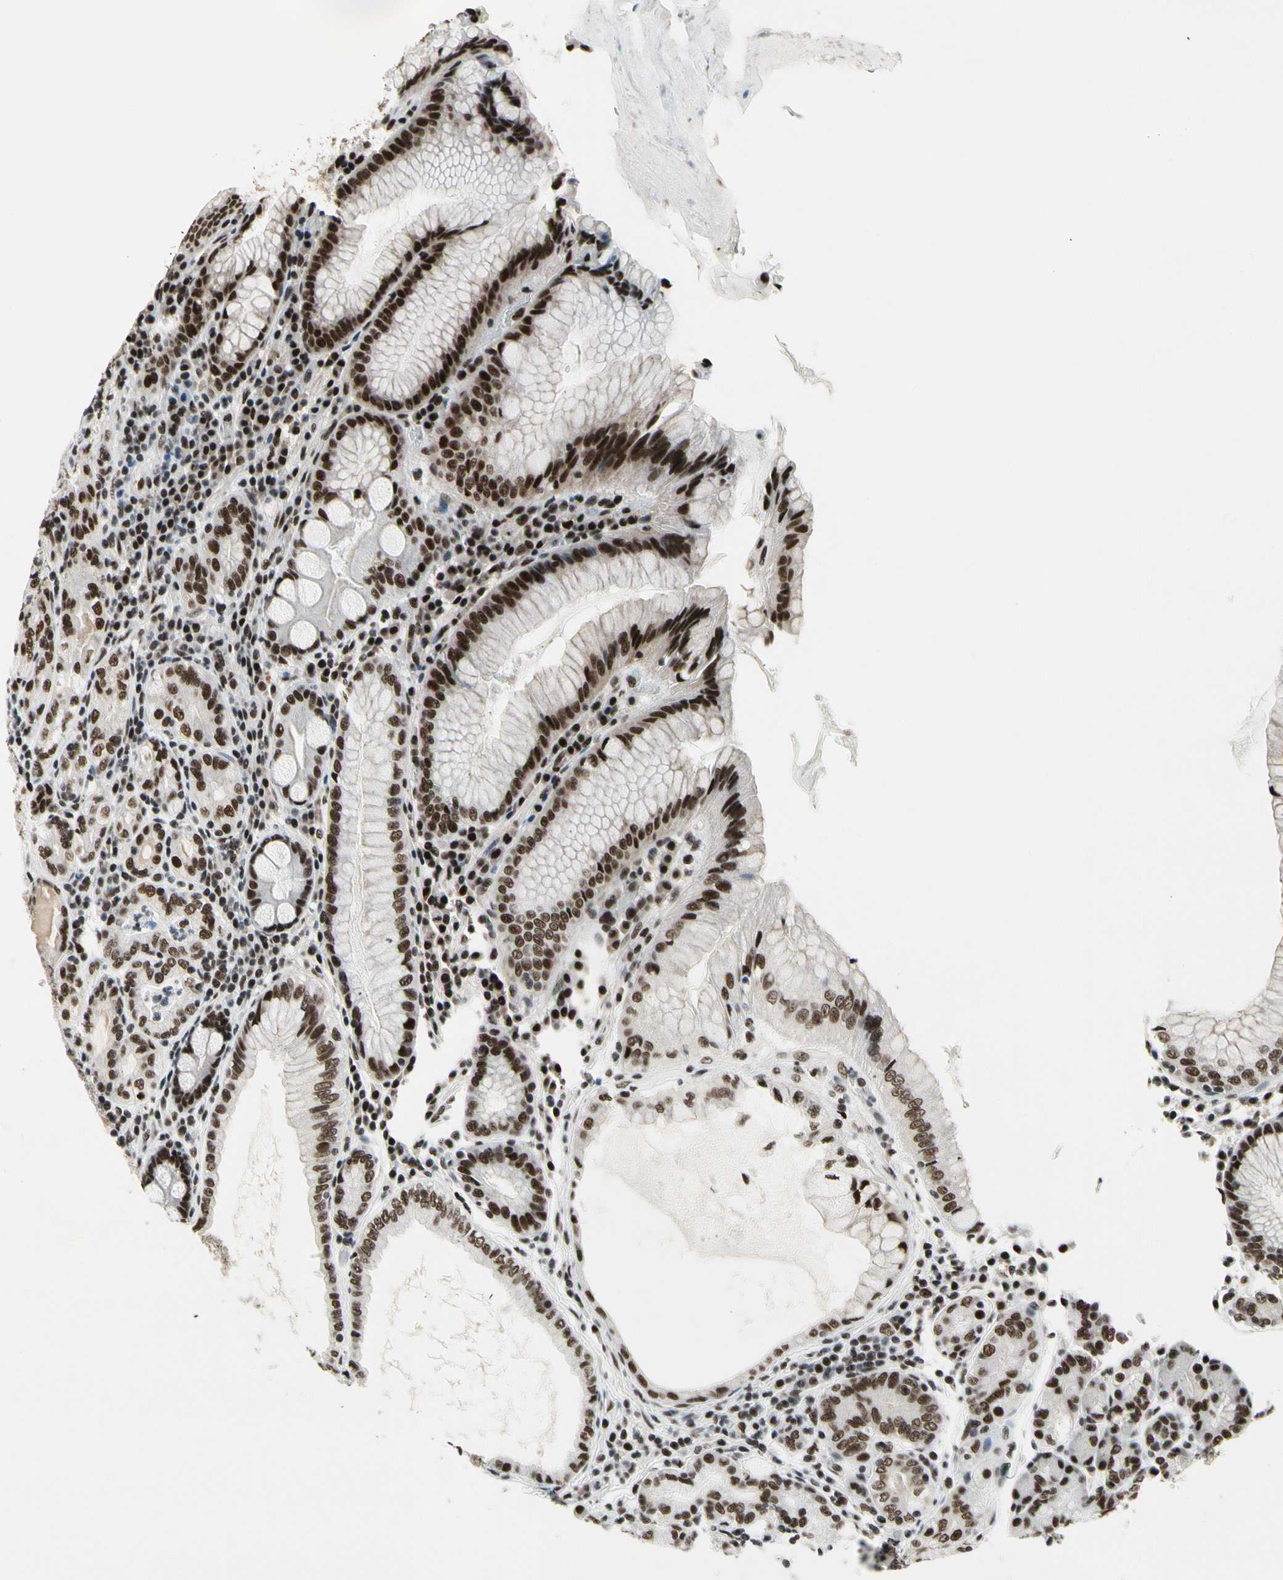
{"staining": {"intensity": "strong", "quantity": ">75%", "location": "nuclear"}, "tissue": "stomach", "cell_type": "Glandular cells", "image_type": "normal", "snomed": [{"axis": "morphology", "description": "Normal tissue, NOS"}, {"axis": "topography", "description": "Stomach, lower"}], "caption": "Strong nuclear expression is appreciated in approximately >75% of glandular cells in benign stomach.", "gene": "SRSF11", "patient": {"sex": "female", "age": 76}}